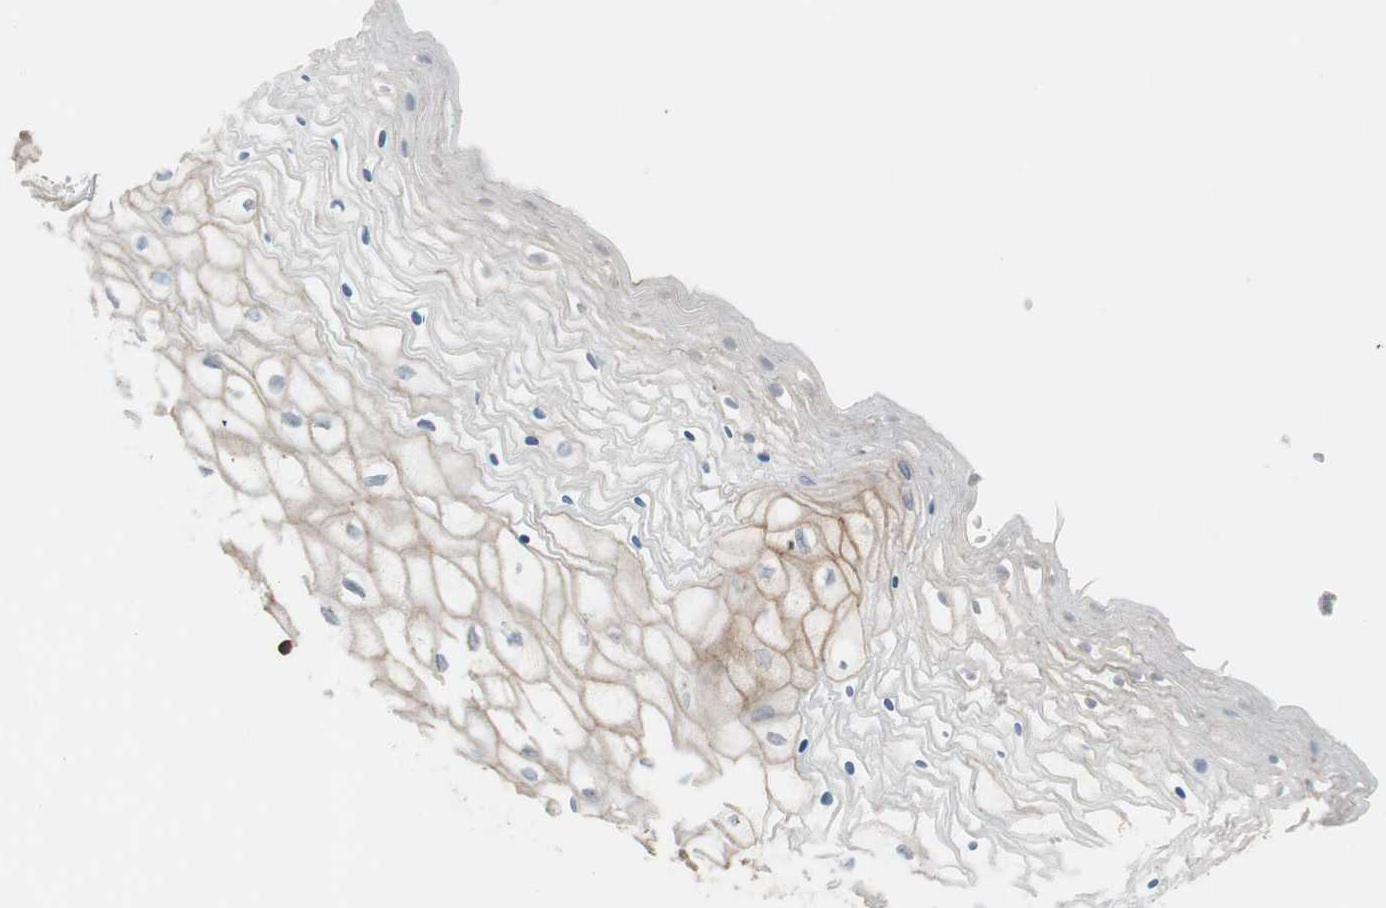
{"staining": {"intensity": "moderate", "quantity": "25%-75%", "location": "cytoplasmic/membranous"}, "tissue": "vagina", "cell_type": "Squamous epithelial cells", "image_type": "normal", "snomed": [{"axis": "morphology", "description": "Normal tissue, NOS"}, {"axis": "topography", "description": "Vagina"}], "caption": "Human vagina stained with a protein marker shows moderate staining in squamous epithelial cells.", "gene": "TCTA", "patient": {"sex": "female", "age": 34}}